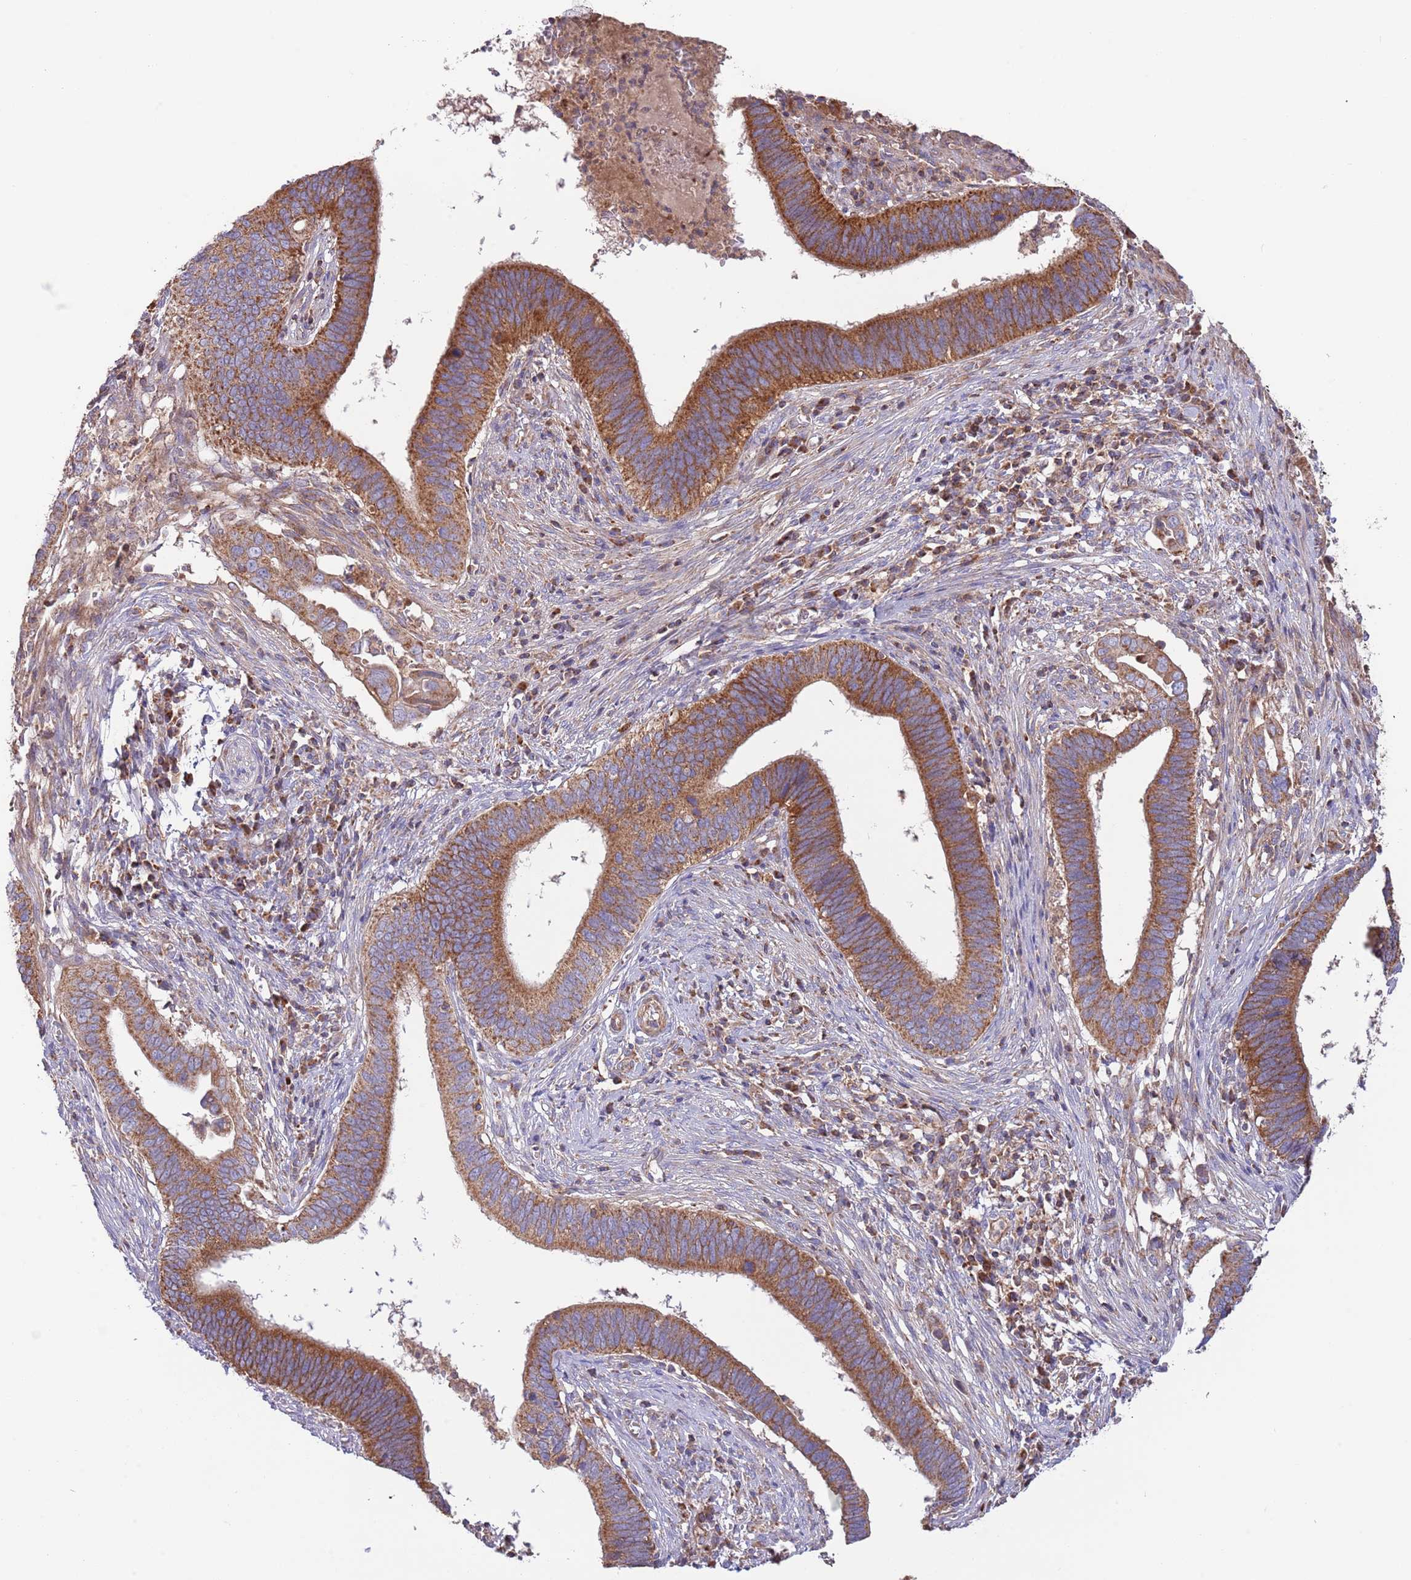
{"staining": {"intensity": "strong", "quantity": ">75%", "location": "cytoplasmic/membranous"}, "tissue": "cervical cancer", "cell_type": "Tumor cells", "image_type": "cancer", "snomed": [{"axis": "morphology", "description": "Adenocarcinoma, NOS"}, {"axis": "topography", "description": "Cervix"}], "caption": "Strong cytoplasmic/membranous protein expression is present in about >75% of tumor cells in cervical adenocarcinoma. (brown staining indicates protein expression, while blue staining denotes nuclei).", "gene": "DNAJA3", "patient": {"sex": "female", "age": 42}}